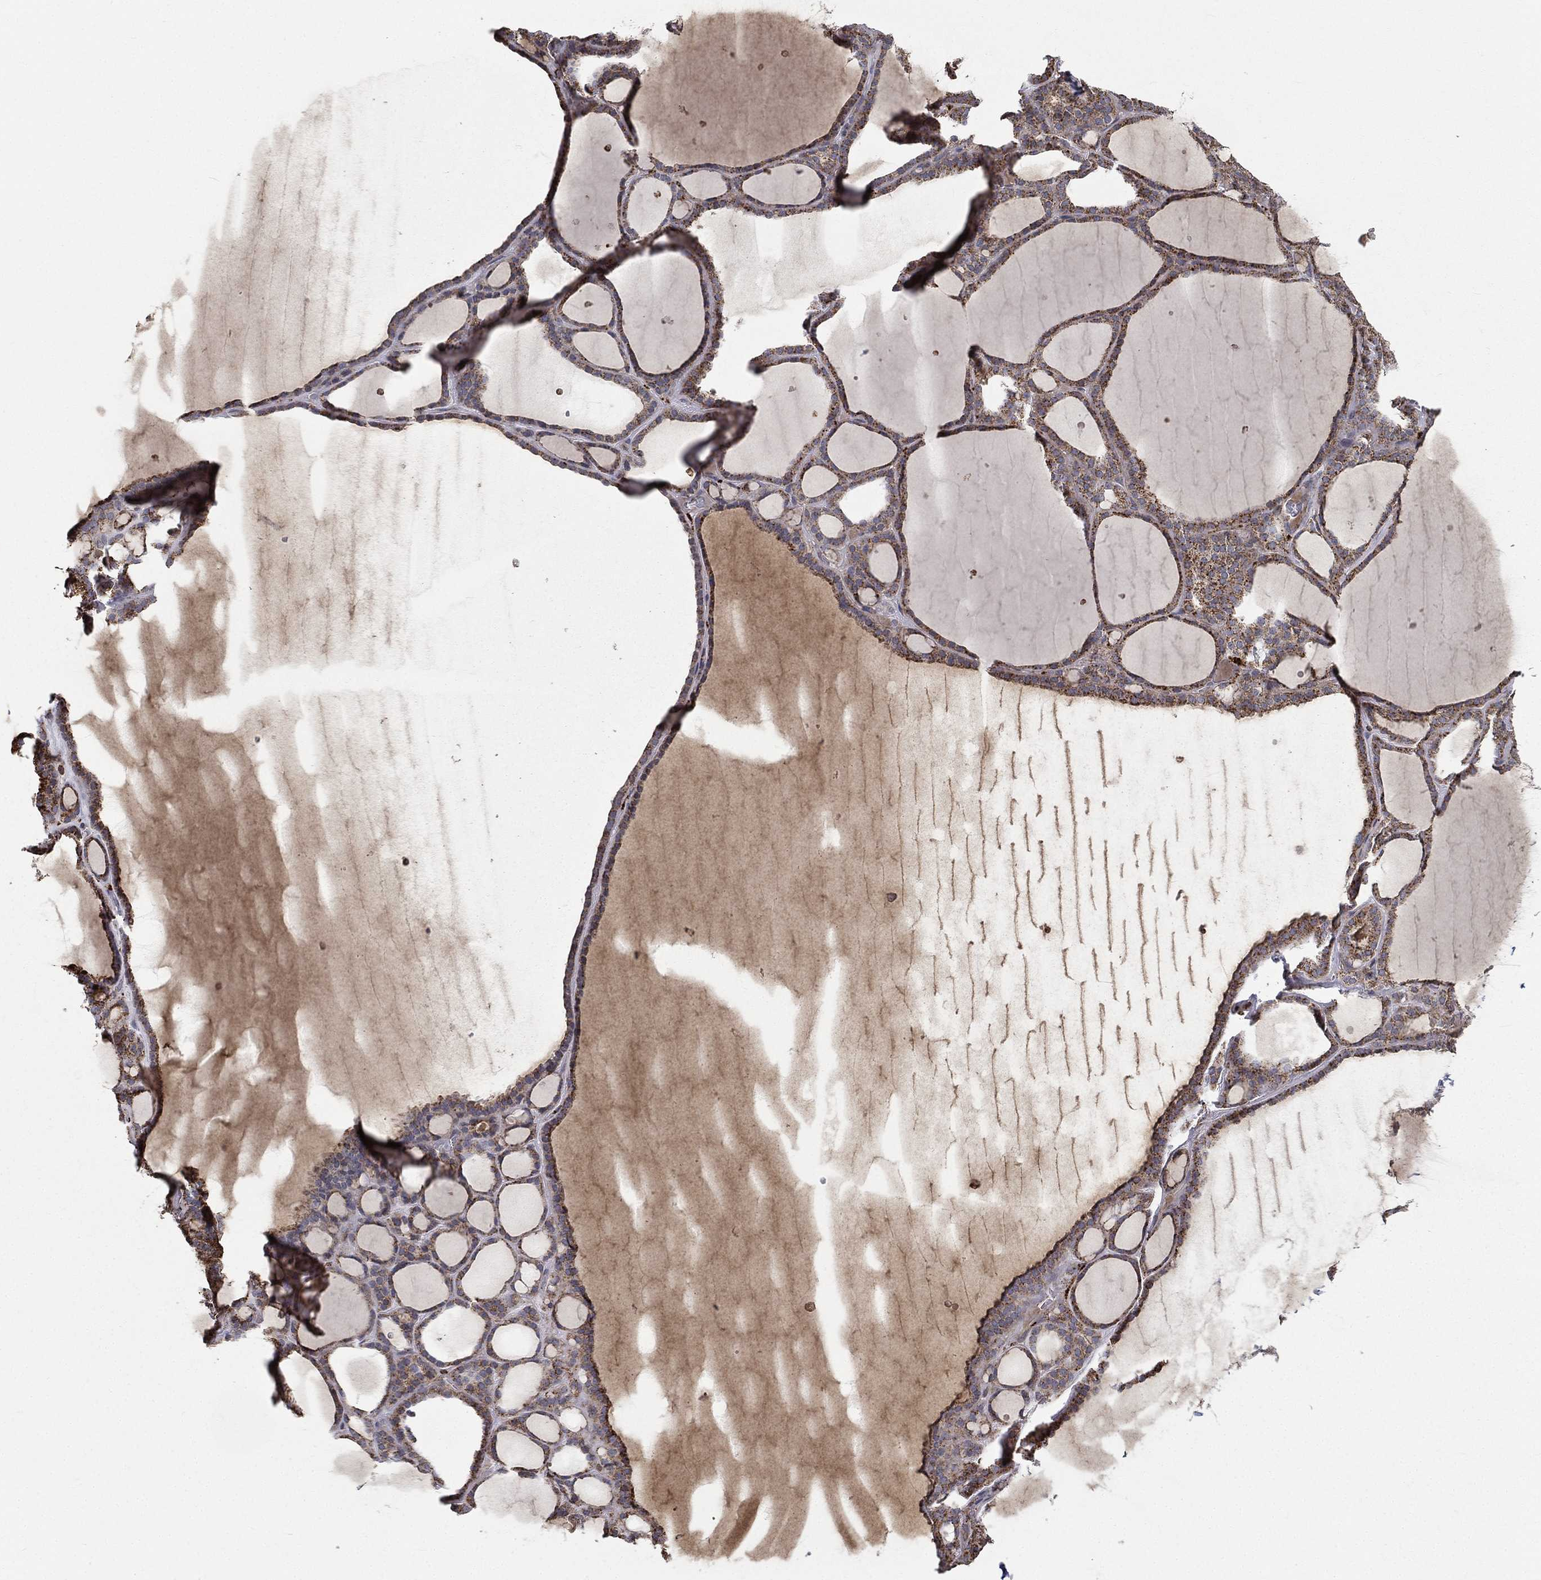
{"staining": {"intensity": "strong", "quantity": "25%-75%", "location": "cytoplasmic/membranous"}, "tissue": "thyroid gland", "cell_type": "Glandular cells", "image_type": "normal", "snomed": [{"axis": "morphology", "description": "Normal tissue, NOS"}, {"axis": "topography", "description": "Thyroid gland"}], "caption": "Thyroid gland was stained to show a protein in brown. There is high levels of strong cytoplasmic/membranous positivity in about 25%-75% of glandular cells. The staining is performed using DAB (3,3'-diaminobenzidine) brown chromogen to label protein expression. The nuclei are counter-stained blue using hematoxylin.", "gene": "RIN3", "patient": {"sex": "male", "age": 63}}